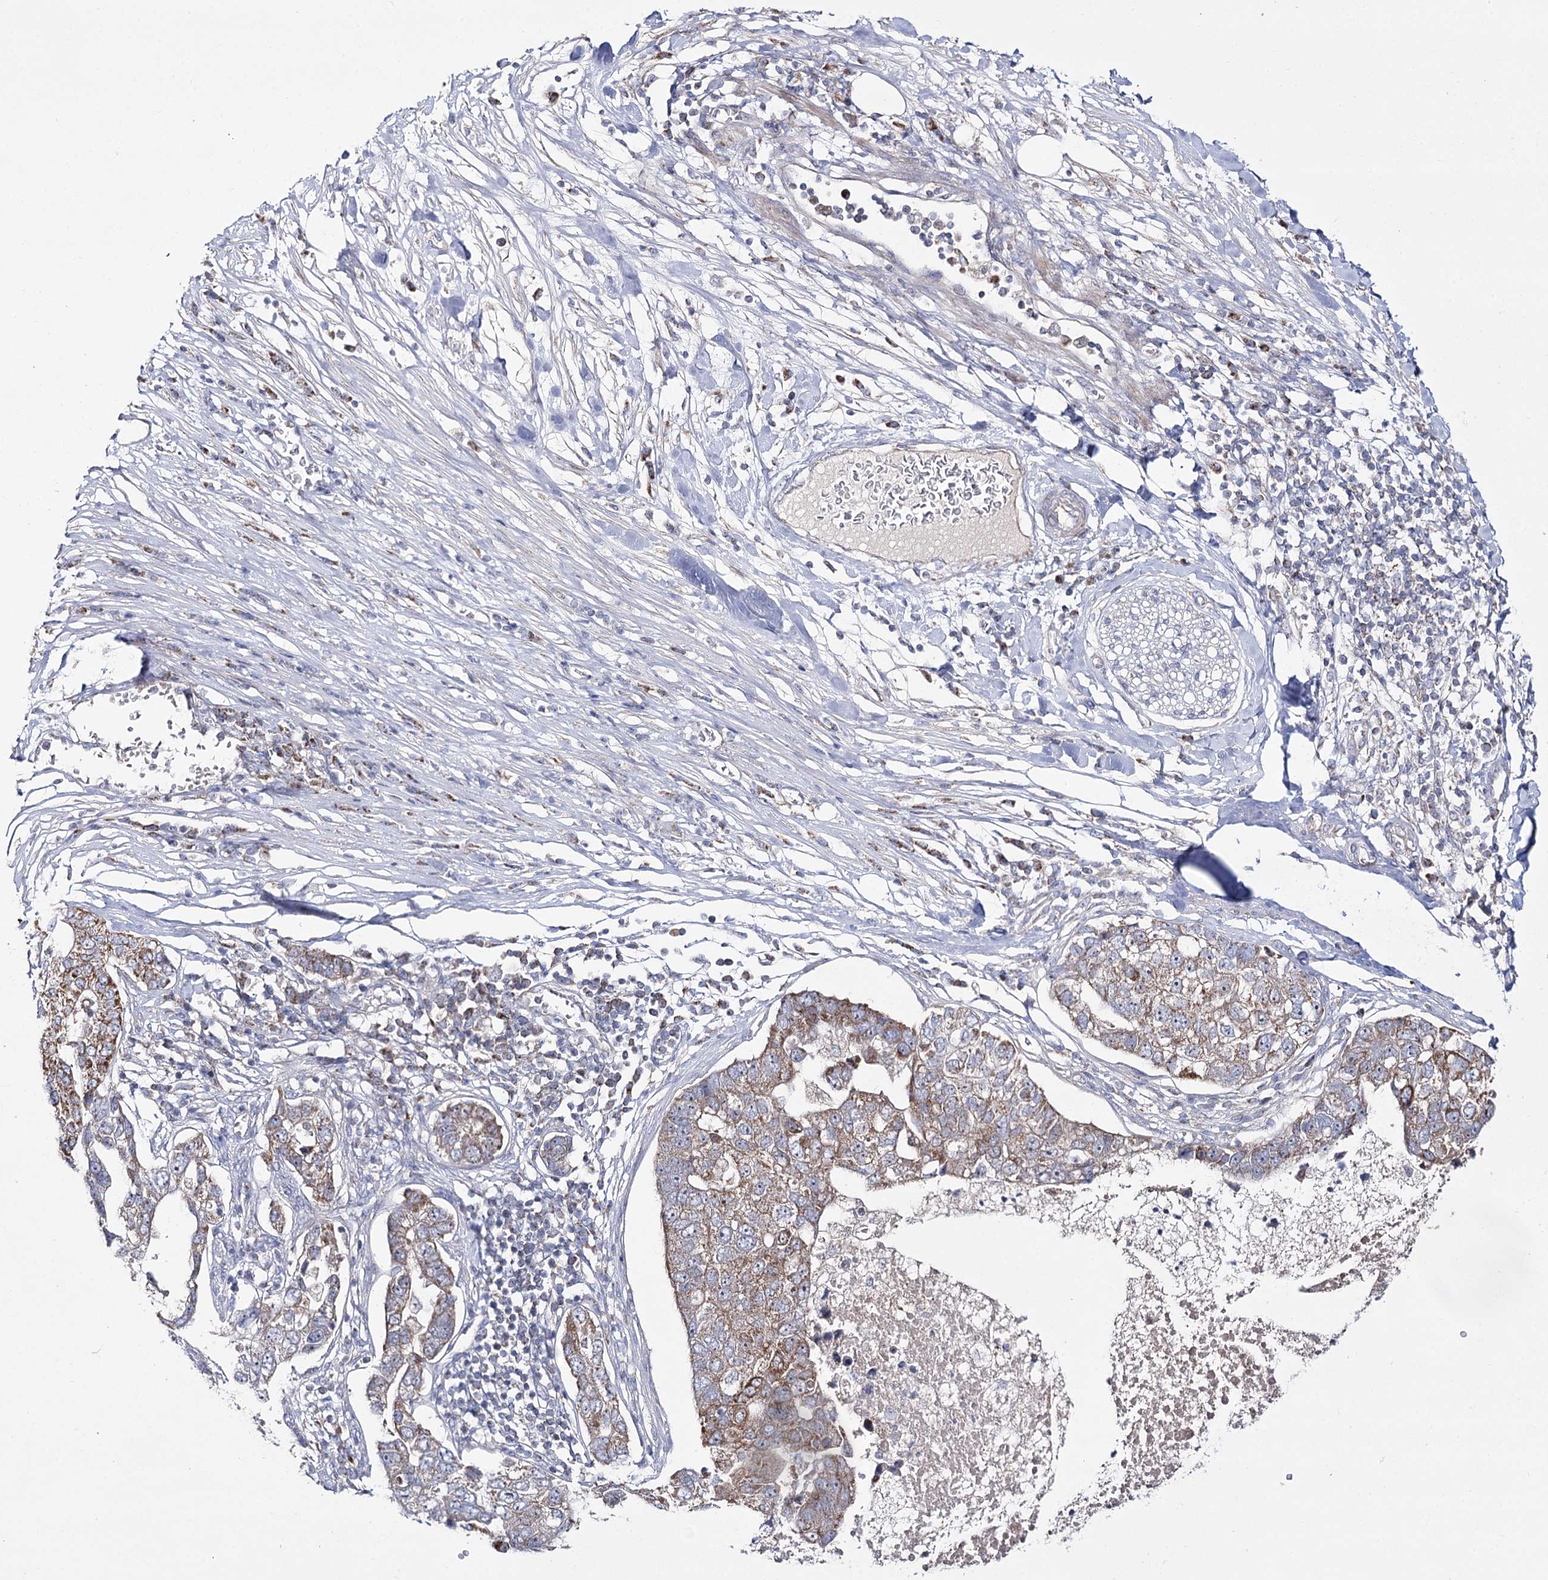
{"staining": {"intensity": "strong", "quantity": ">75%", "location": "cytoplasmic/membranous"}, "tissue": "pancreatic cancer", "cell_type": "Tumor cells", "image_type": "cancer", "snomed": [{"axis": "morphology", "description": "Adenocarcinoma, NOS"}, {"axis": "topography", "description": "Pancreas"}], "caption": "Human pancreatic adenocarcinoma stained with a brown dye displays strong cytoplasmic/membranous positive positivity in about >75% of tumor cells.", "gene": "NADK2", "patient": {"sex": "female", "age": 61}}